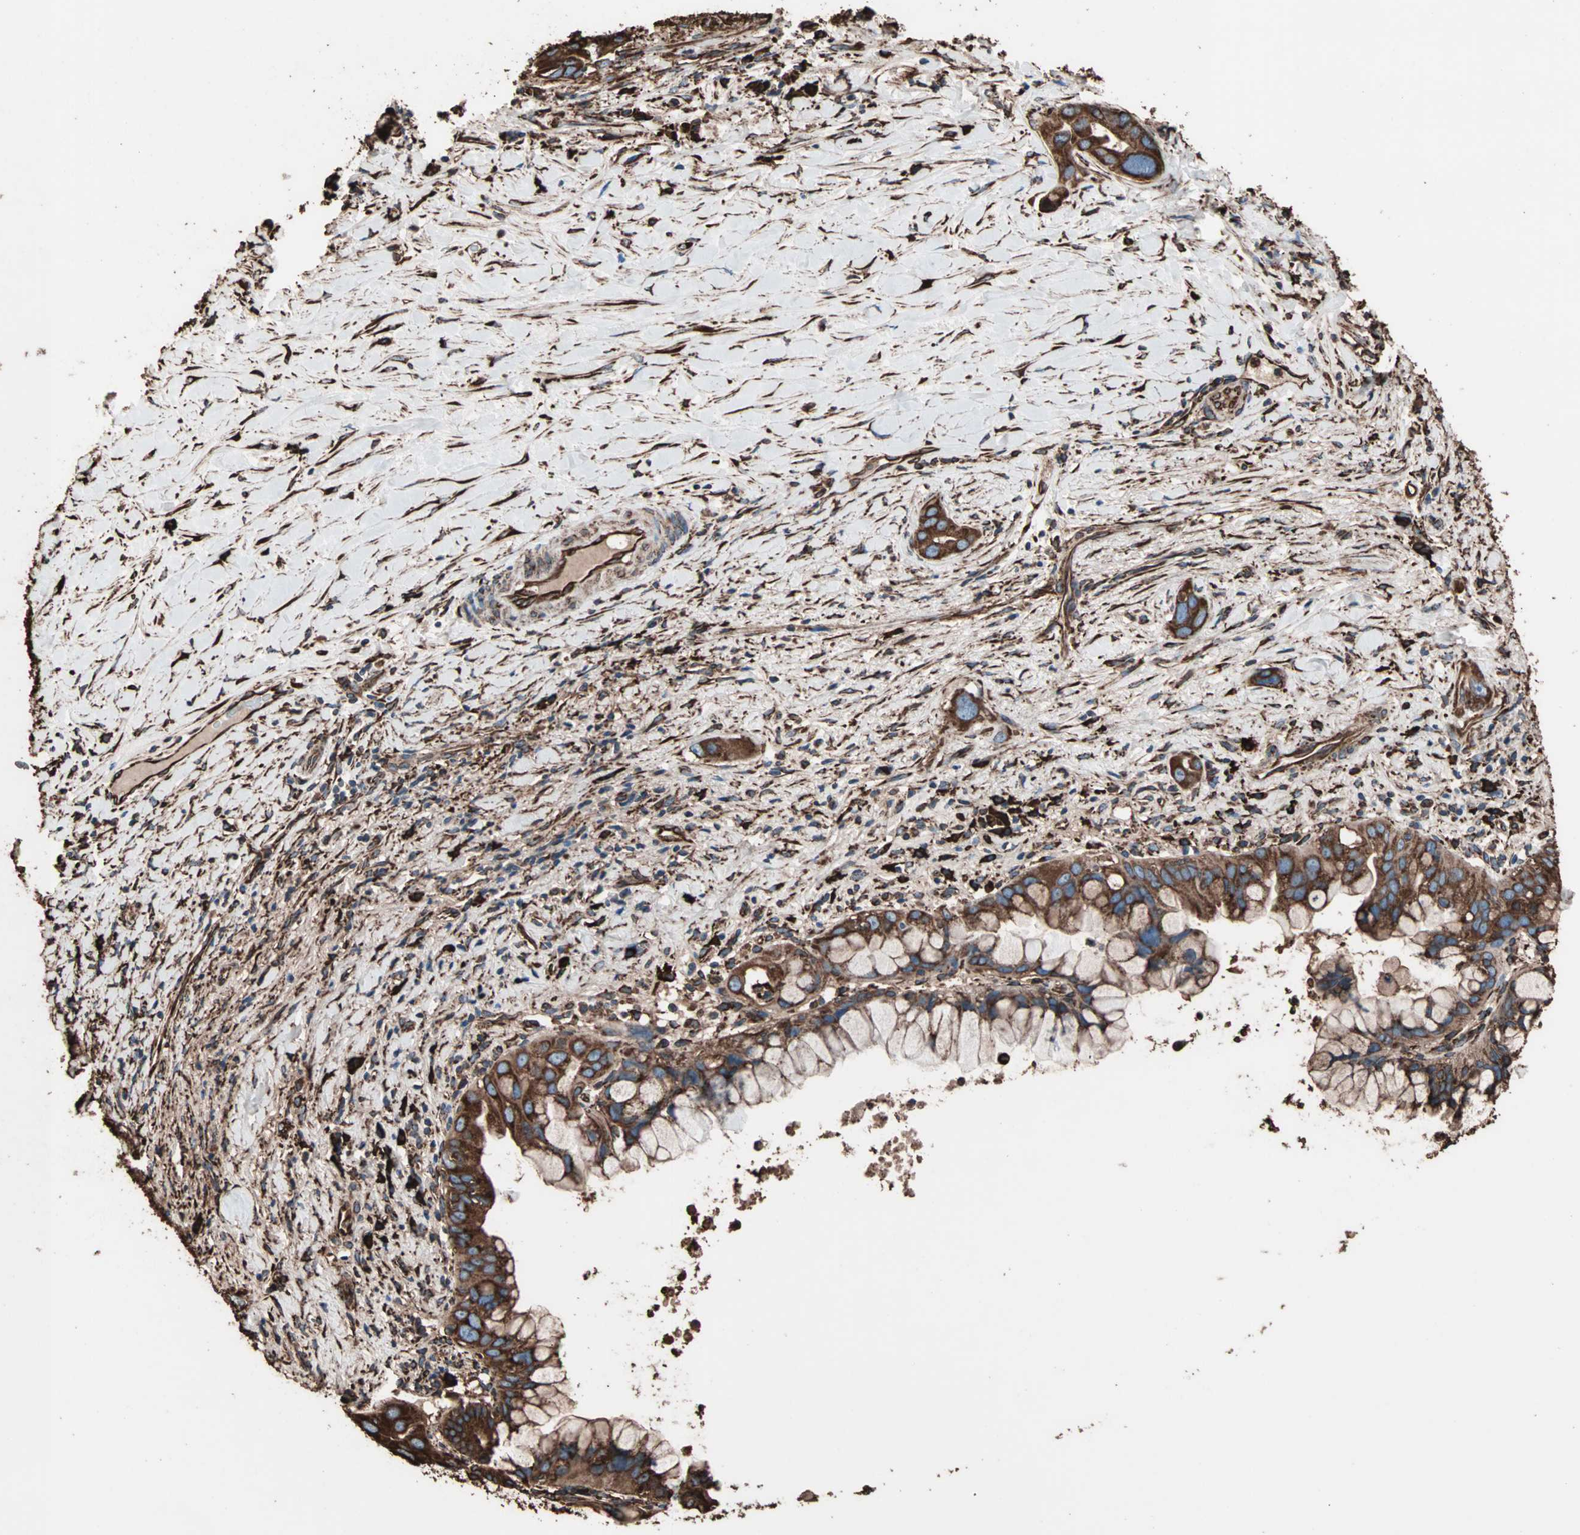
{"staining": {"intensity": "strong", "quantity": ">75%", "location": "cytoplasmic/membranous"}, "tissue": "liver cancer", "cell_type": "Tumor cells", "image_type": "cancer", "snomed": [{"axis": "morphology", "description": "Cholangiocarcinoma"}, {"axis": "topography", "description": "Liver"}], "caption": "The image reveals immunohistochemical staining of liver cancer. There is strong cytoplasmic/membranous positivity is appreciated in approximately >75% of tumor cells.", "gene": "HSP90B1", "patient": {"sex": "female", "age": 65}}